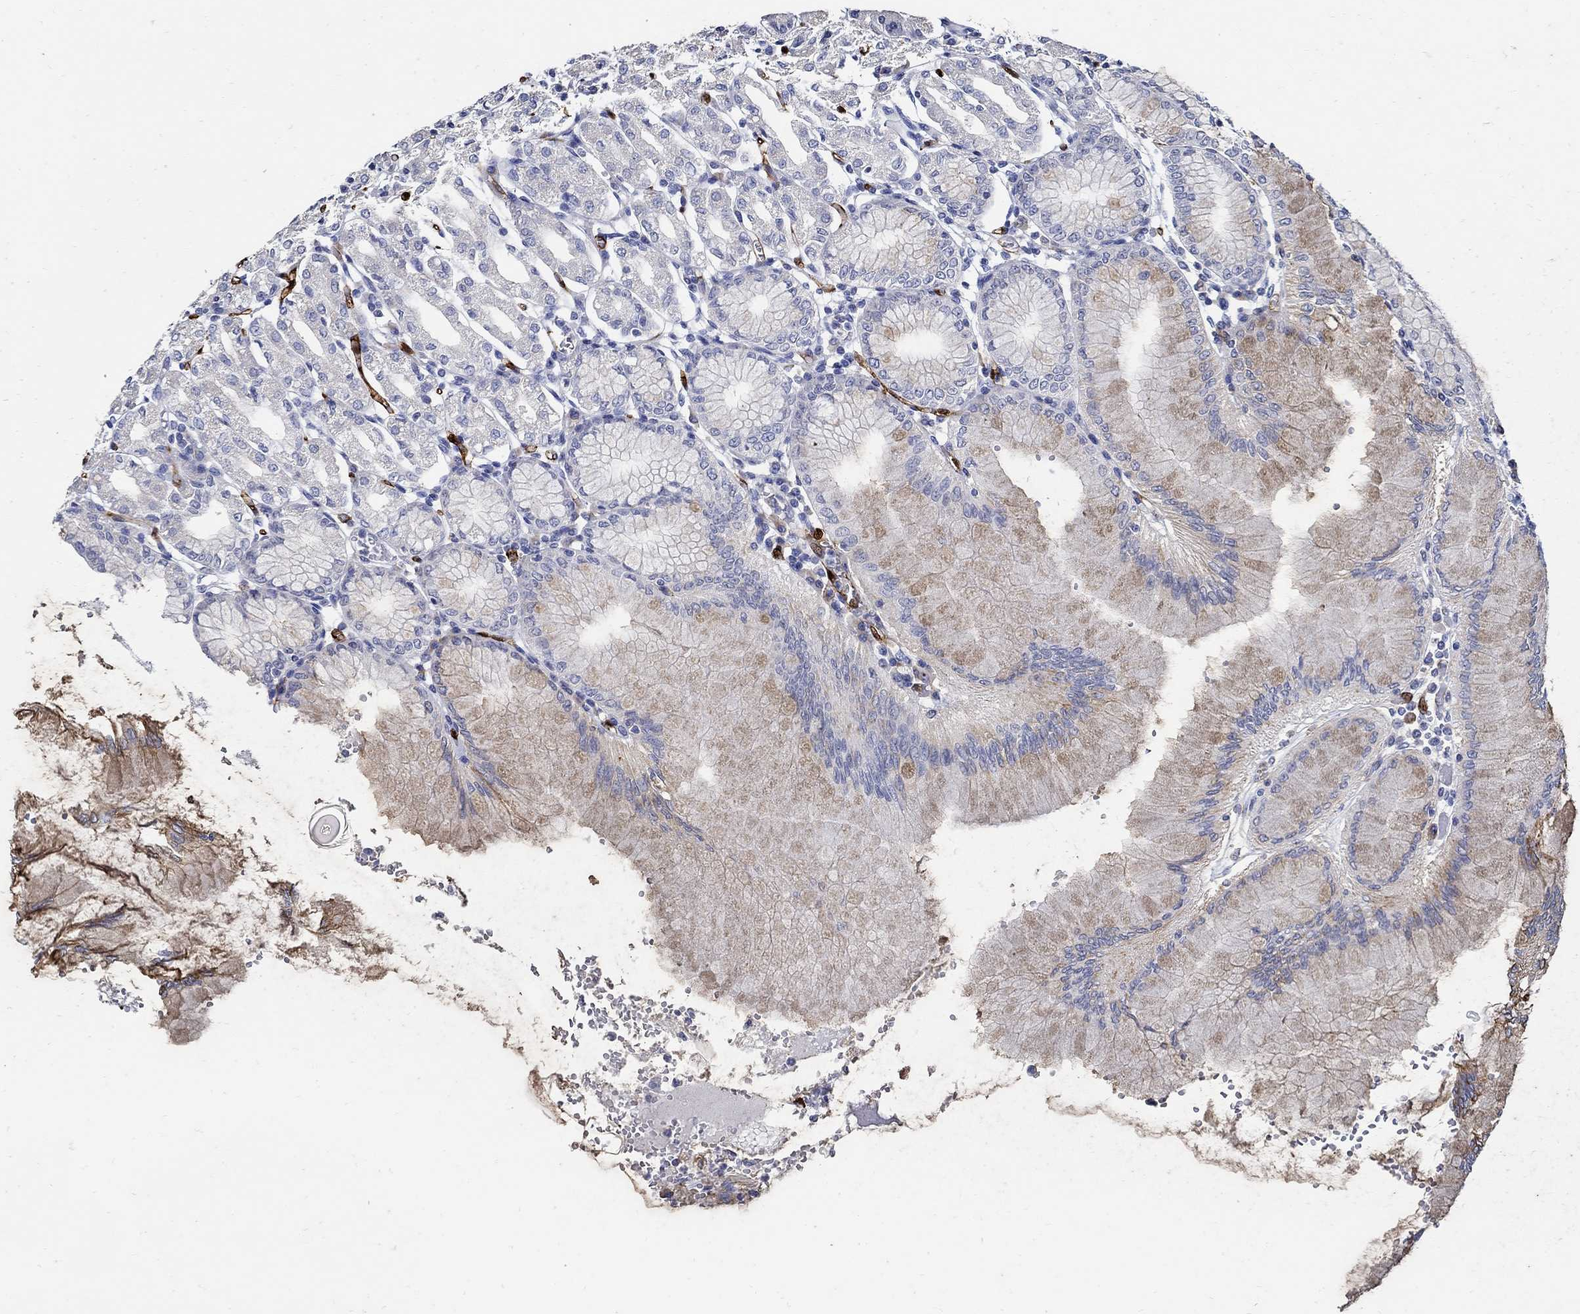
{"staining": {"intensity": "weak", "quantity": "<25%", "location": "cytoplasmic/membranous"}, "tissue": "stomach", "cell_type": "Glandular cells", "image_type": "normal", "snomed": [{"axis": "morphology", "description": "Normal tissue, NOS"}, {"axis": "topography", "description": "Skeletal muscle"}, {"axis": "topography", "description": "Stomach"}], "caption": "Immunohistochemical staining of normal human stomach reveals no significant staining in glandular cells. (Brightfield microscopy of DAB immunohistochemistry at high magnification).", "gene": "PRX", "patient": {"sex": "female", "age": 57}}